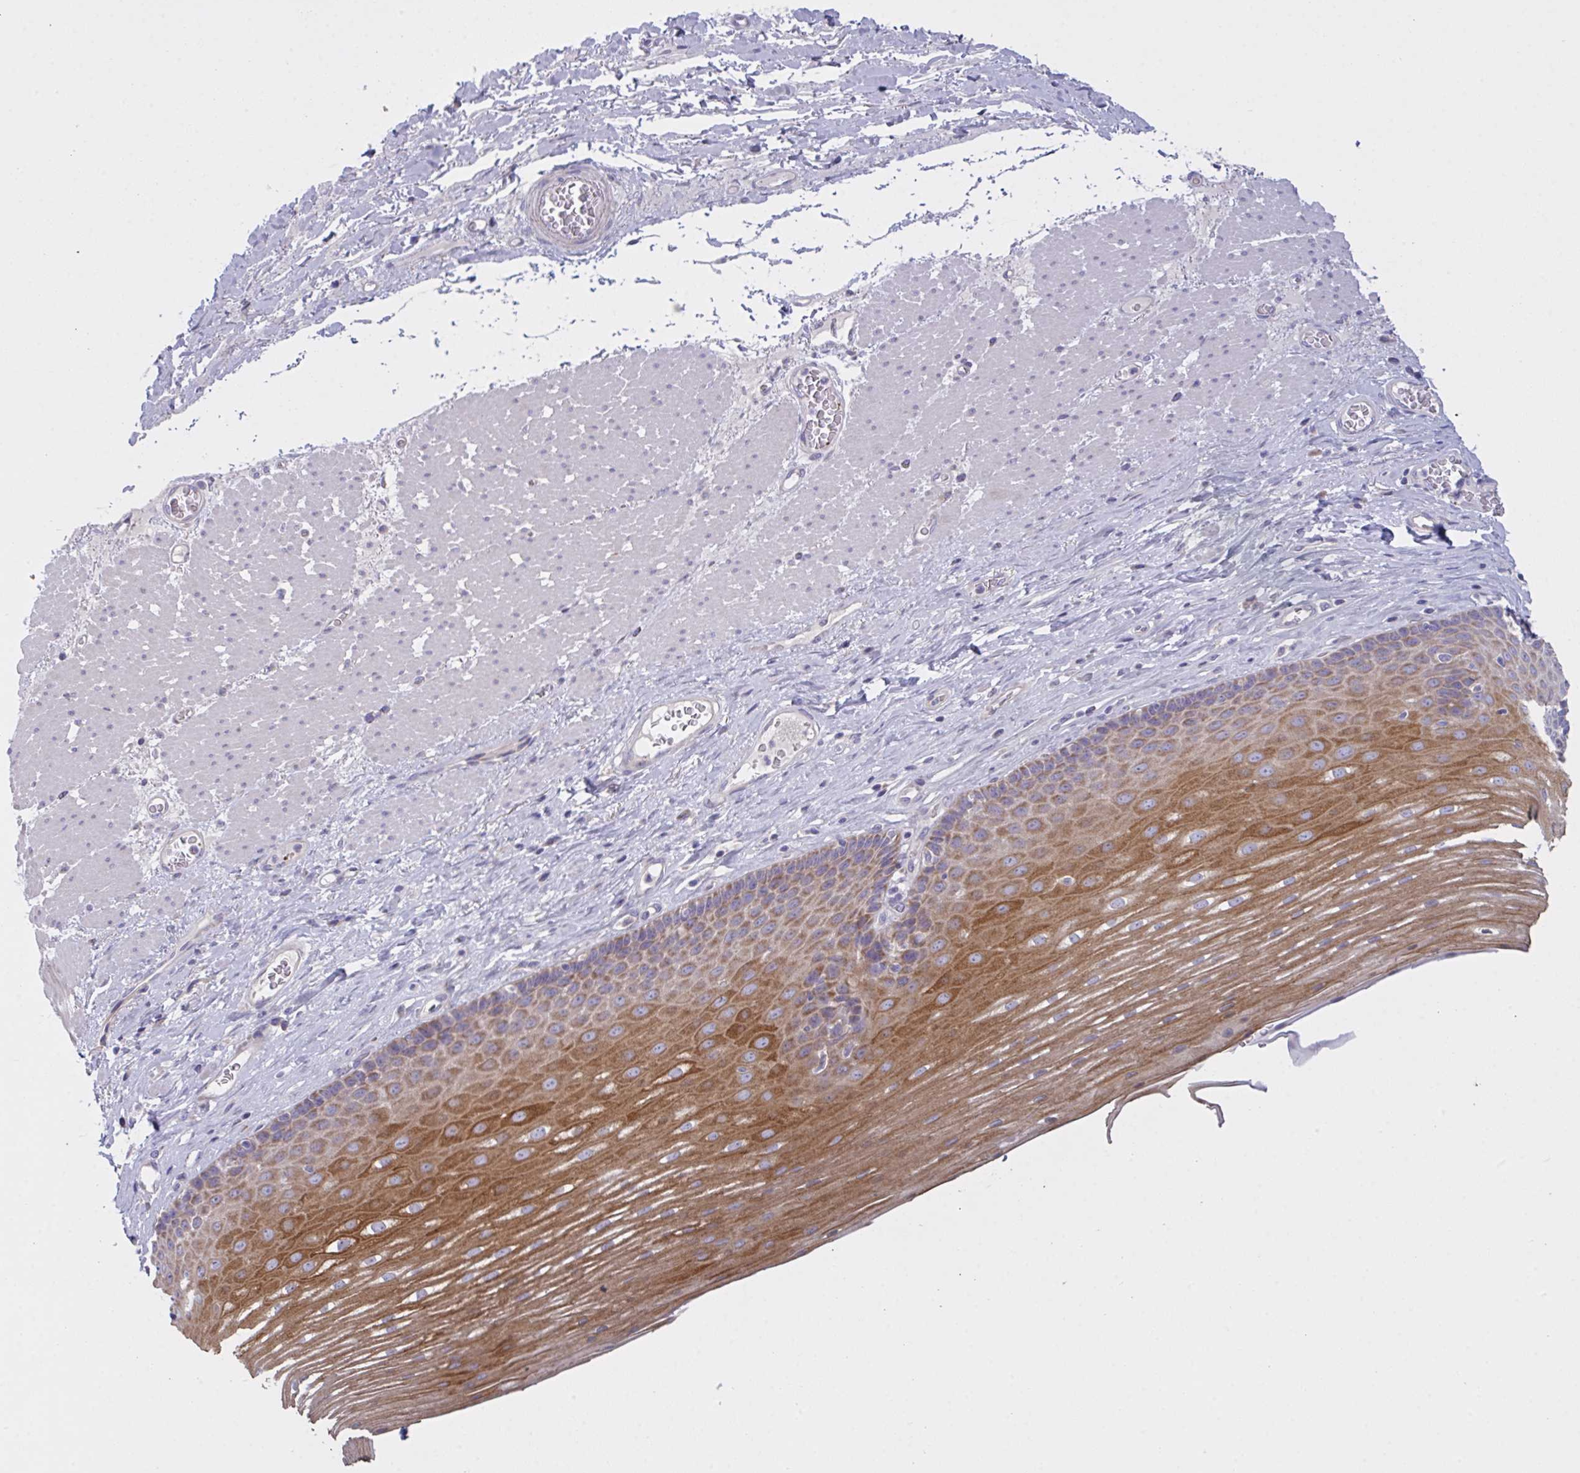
{"staining": {"intensity": "moderate", "quantity": "25%-75%", "location": "cytoplasmic/membranous"}, "tissue": "esophagus", "cell_type": "Squamous epithelial cells", "image_type": "normal", "snomed": [{"axis": "morphology", "description": "Normal tissue, NOS"}, {"axis": "topography", "description": "Esophagus"}], "caption": "A brown stain labels moderate cytoplasmic/membranous expression of a protein in squamous epithelial cells of benign esophagus.", "gene": "MRPS2", "patient": {"sex": "male", "age": 62}}